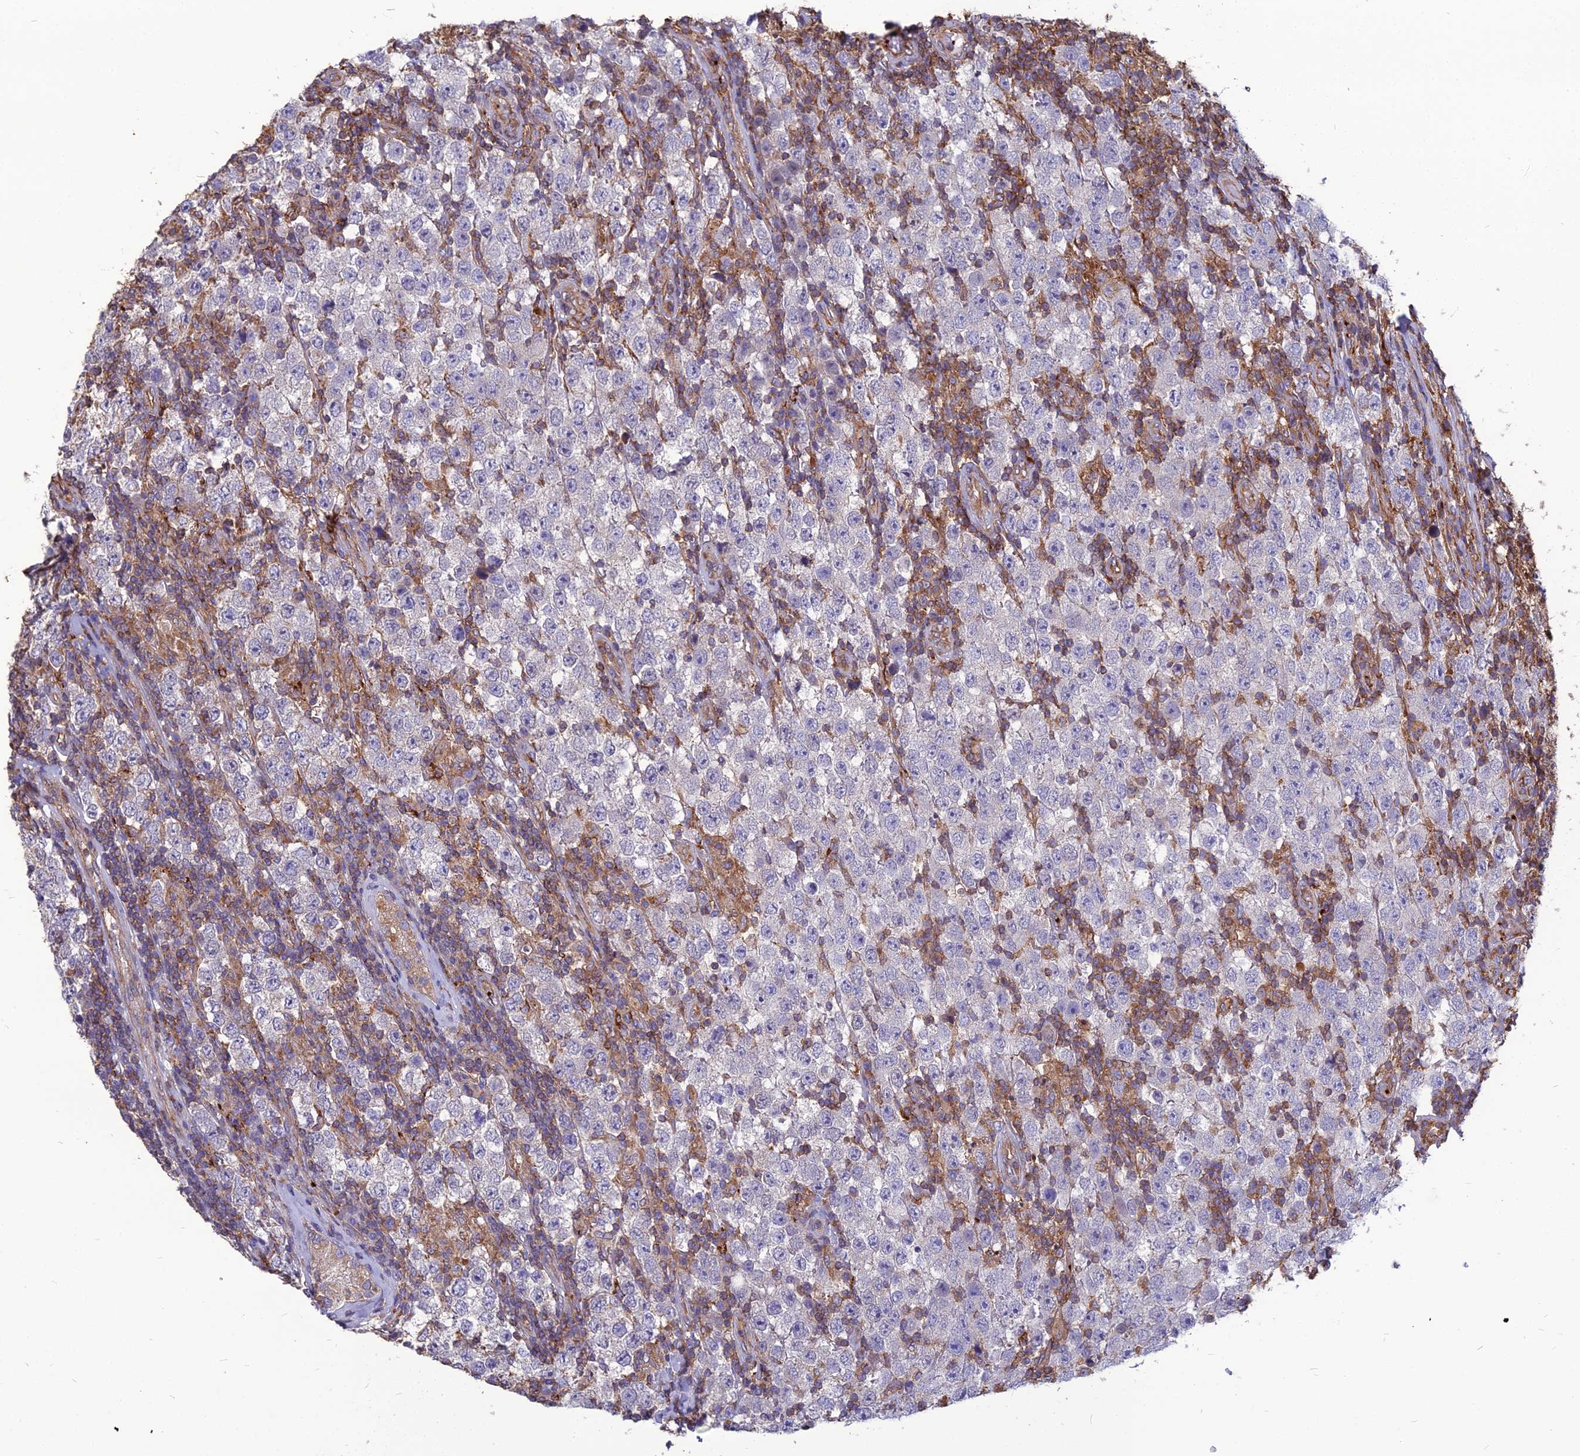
{"staining": {"intensity": "negative", "quantity": "none", "location": "none"}, "tissue": "testis cancer", "cell_type": "Tumor cells", "image_type": "cancer", "snomed": [{"axis": "morphology", "description": "Normal tissue, NOS"}, {"axis": "morphology", "description": "Urothelial carcinoma, High grade"}, {"axis": "morphology", "description": "Seminoma, NOS"}, {"axis": "morphology", "description": "Carcinoma, Embryonal, NOS"}, {"axis": "topography", "description": "Urinary bladder"}, {"axis": "topography", "description": "Testis"}], "caption": "IHC photomicrograph of neoplastic tissue: testis cancer (embryonal carcinoma) stained with DAB (3,3'-diaminobenzidine) reveals no significant protein staining in tumor cells.", "gene": "PSMD11", "patient": {"sex": "male", "age": 41}}